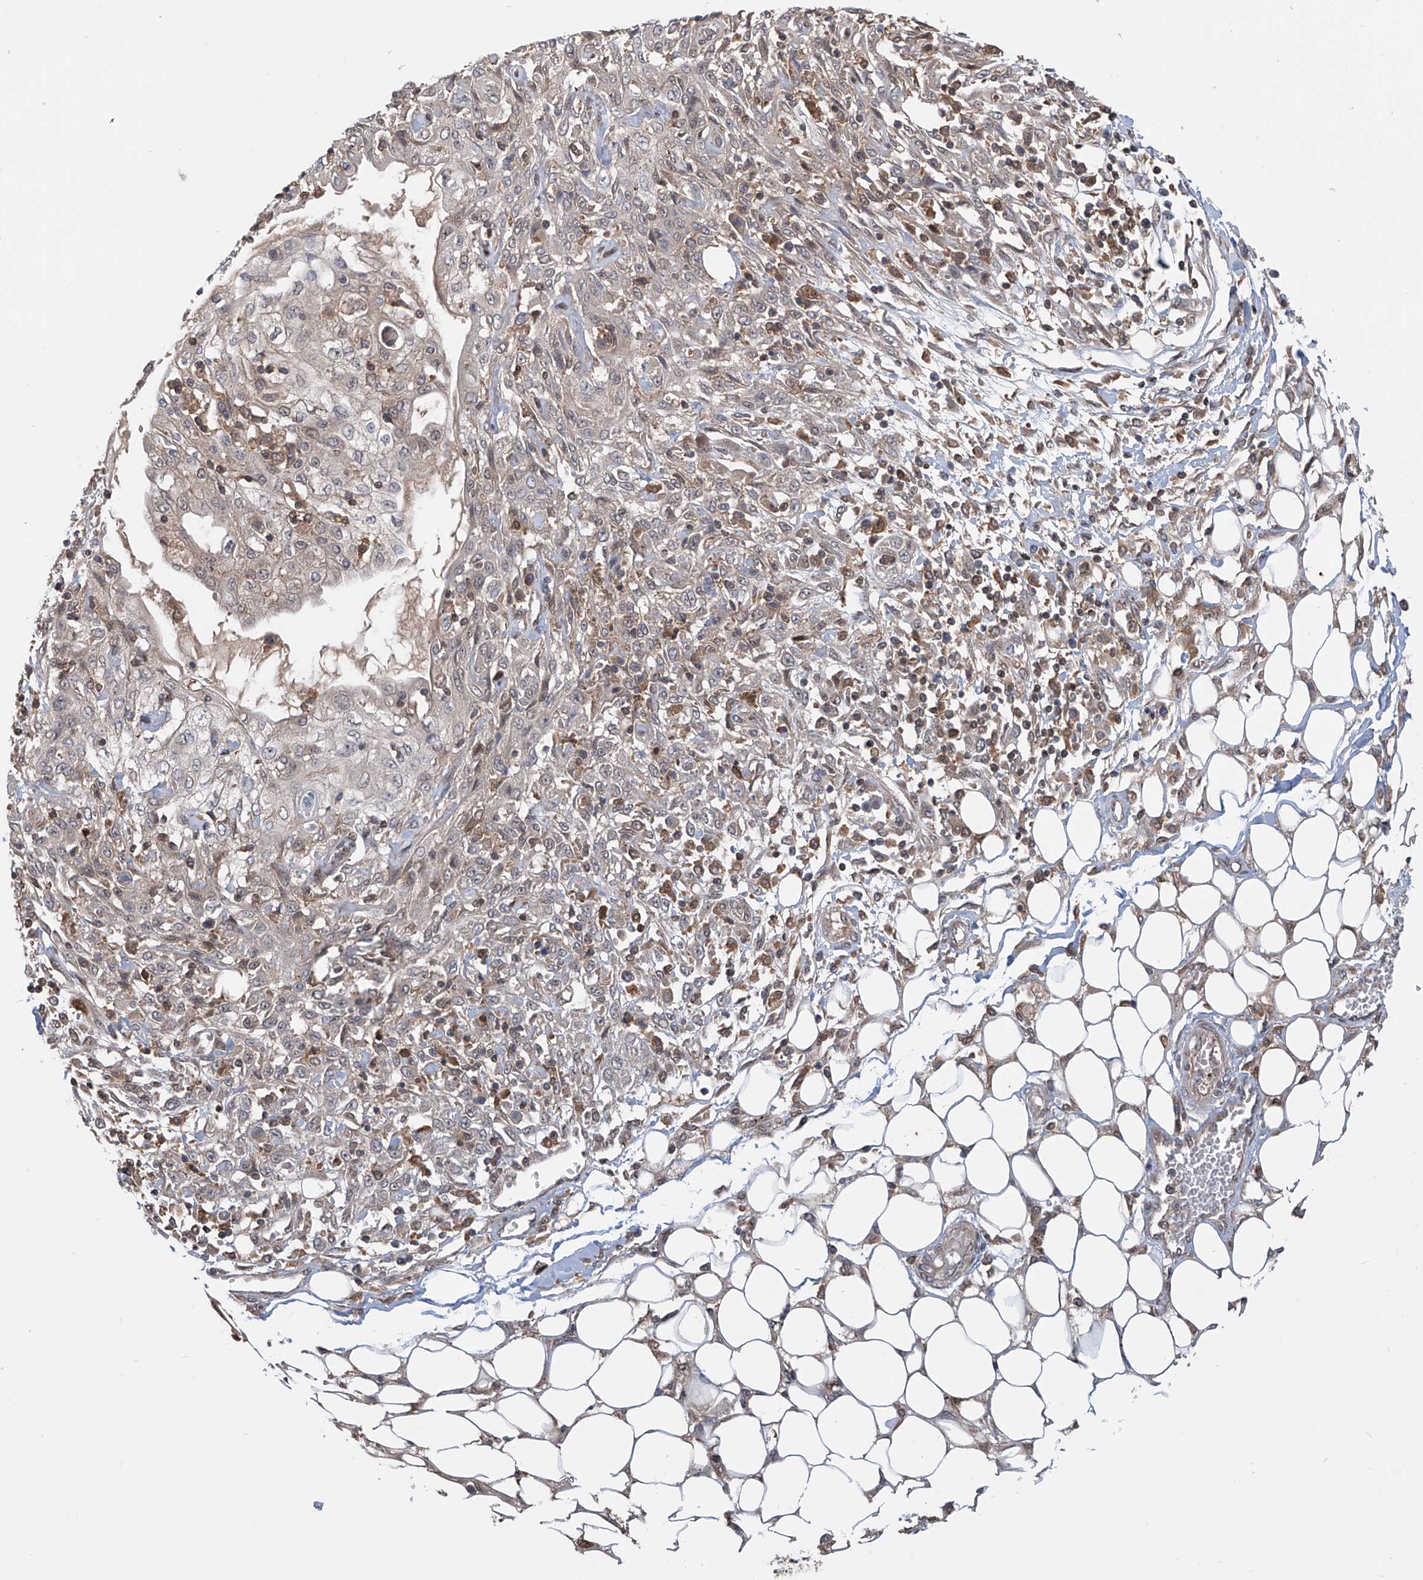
{"staining": {"intensity": "negative", "quantity": "none", "location": "none"}, "tissue": "skin cancer", "cell_type": "Tumor cells", "image_type": "cancer", "snomed": [{"axis": "morphology", "description": "Squamous cell carcinoma, NOS"}, {"axis": "morphology", "description": "Squamous cell carcinoma, metastatic, NOS"}, {"axis": "topography", "description": "Skin"}, {"axis": "topography", "description": "Lymph node"}], "caption": "High power microscopy micrograph of an immunohistochemistry (IHC) histopathology image of skin cancer, revealing no significant expression in tumor cells. The staining was performed using DAB (3,3'-diaminobenzidine) to visualize the protein expression in brown, while the nuclei were stained in blue with hematoxylin (Magnification: 20x).", "gene": "HOXC8", "patient": {"sex": "male", "age": 75}}